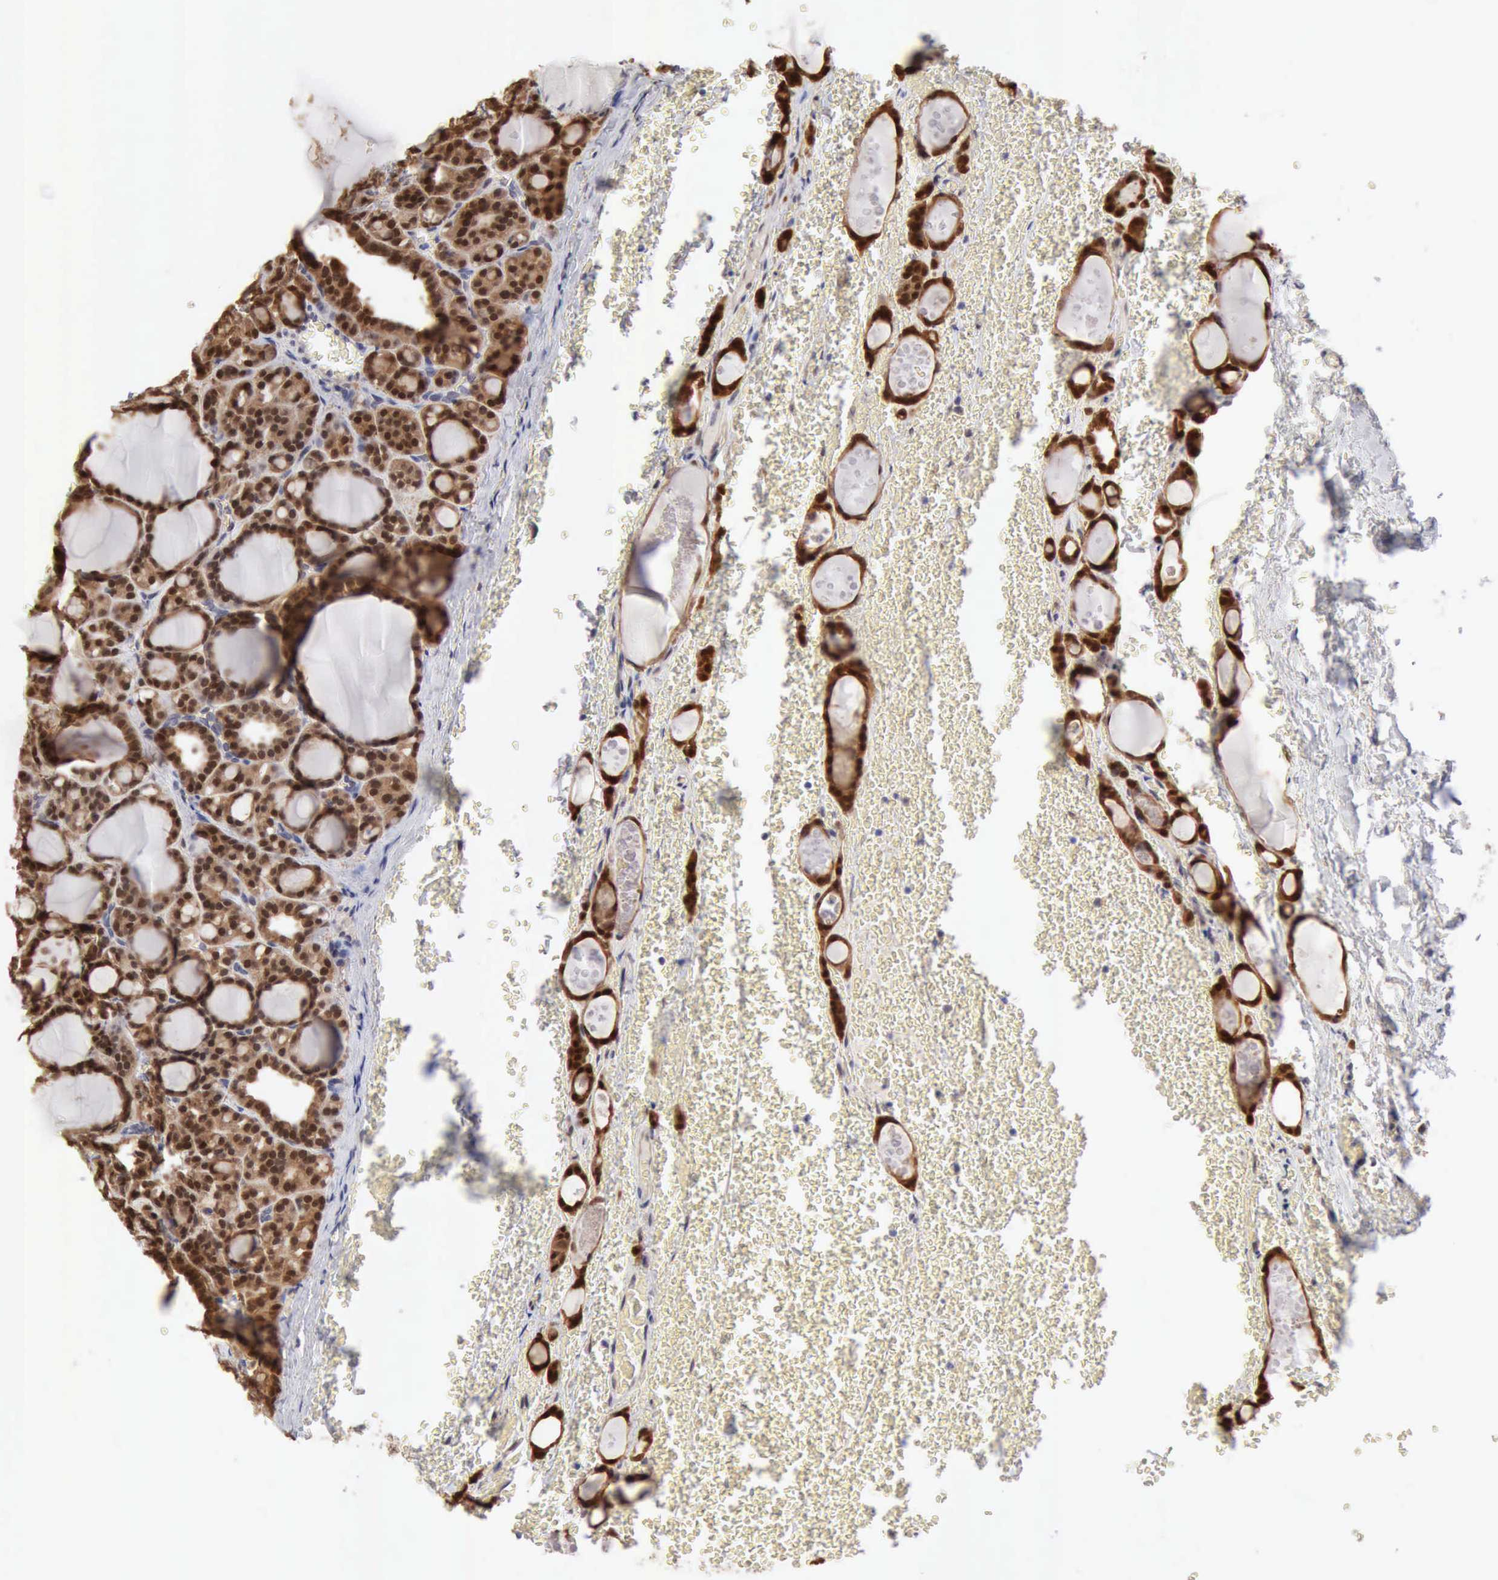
{"staining": {"intensity": "strong", "quantity": ">75%", "location": "cytoplasmic/membranous,nuclear"}, "tissue": "thyroid cancer", "cell_type": "Tumor cells", "image_type": "cancer", "snomed": [{"axis": "morphology", "description": "Follicular adenoma carcinoma, NOS"}, {"axis": "topography", "description": "Thyroid gland"}], "caption": "Immunohistochemistry photomicrograph of human thyroid follicular adenoma carcinoma stained for a protein (brown), which shows high levels of strong cytoplasmic/membranous and nuclear positivity in approximately >75% of tumor cells.", "gene": "PTGR2", "patient": {"sex": "female", "age": 71}}